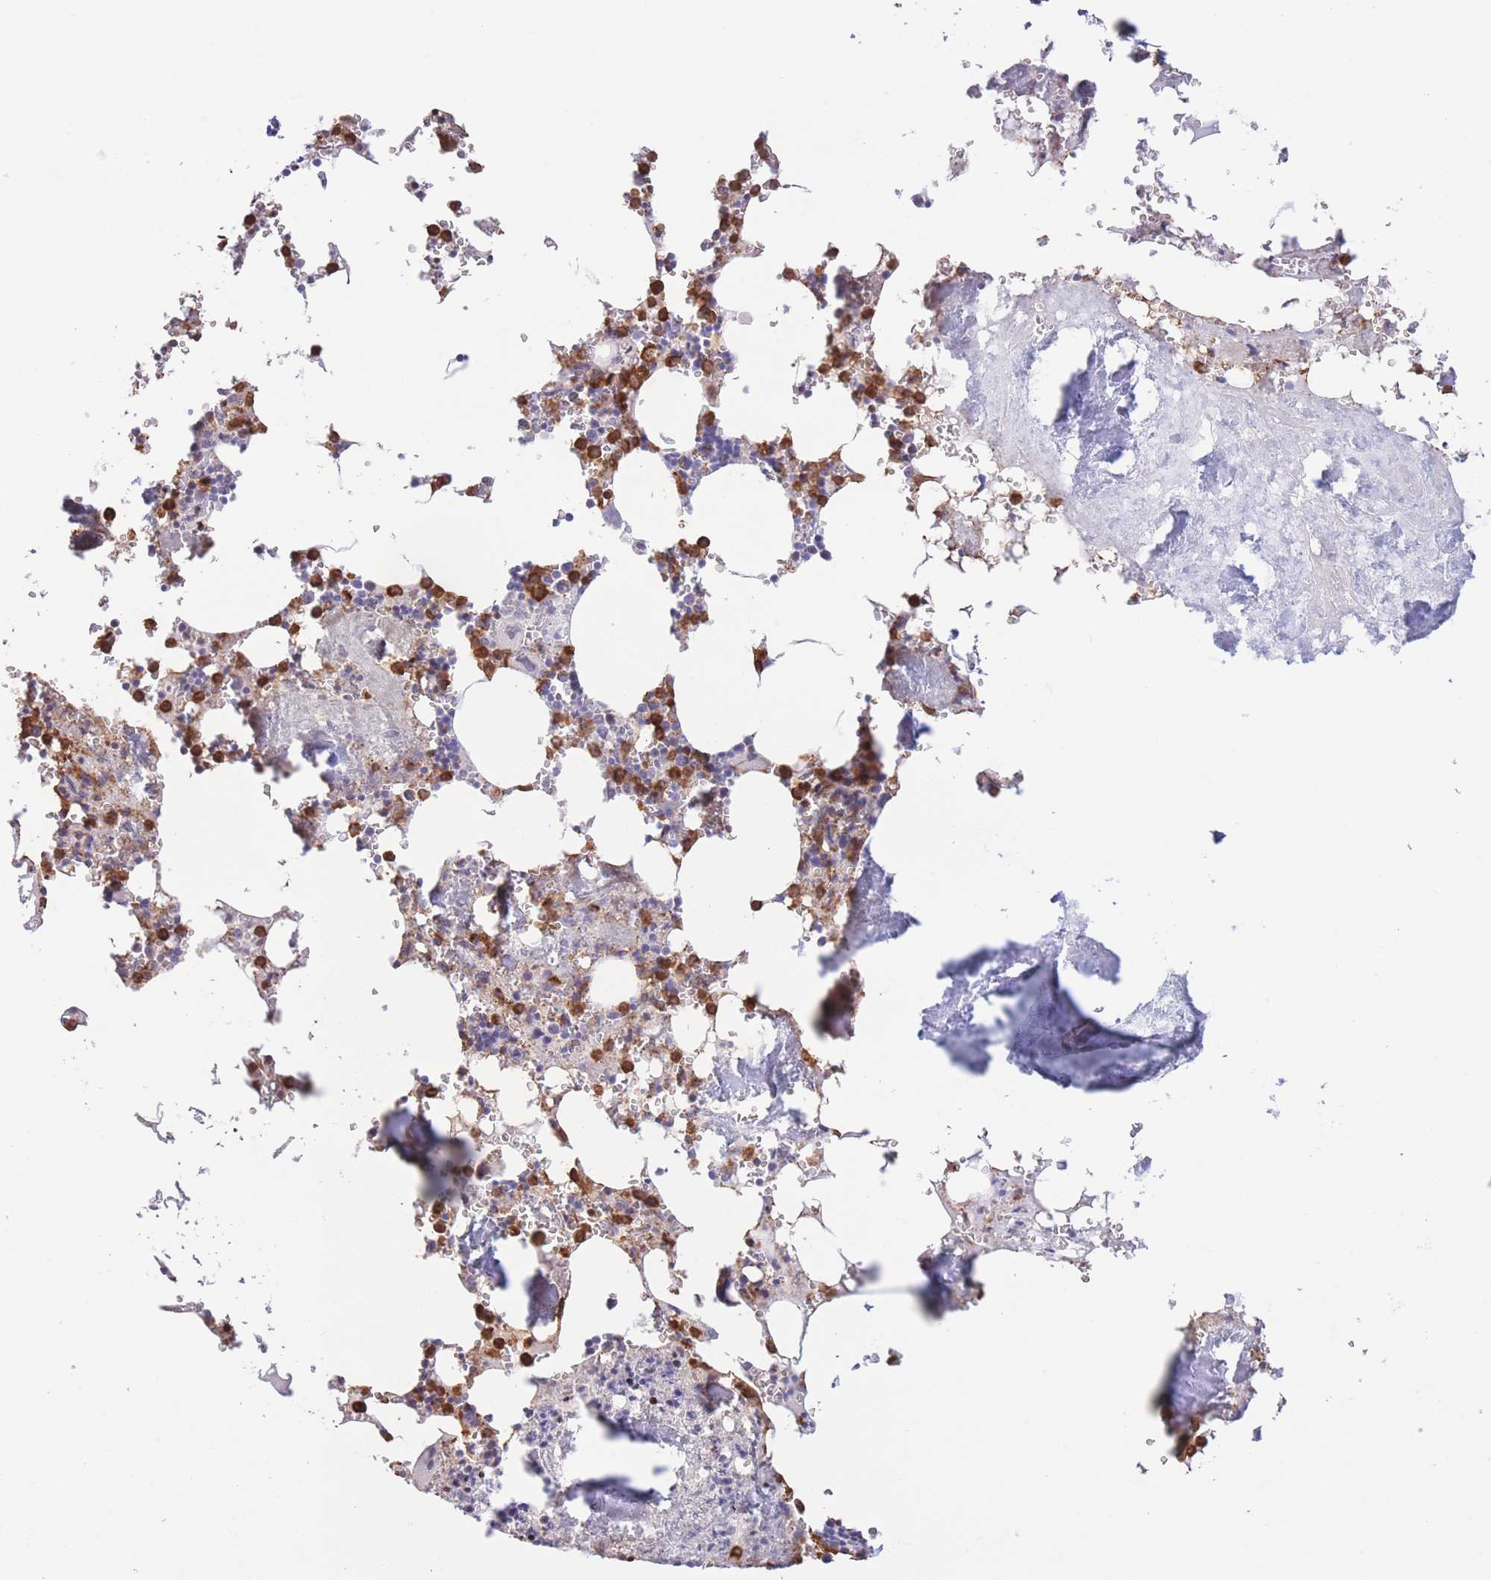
{"staining": {"intensity": "strong", "quantity": ">75%", "location": "cytoplasmic/membranous"}, "tissue": "bone marrow", "cell_type": "Hematopoietic cells", "image_type": "normal", "snomed": [{"axis": "morphology", "description": "Normal tissue, NOS"}, {"axis": "topography", "description": "Bone marrow"}], "caption": "Immunohistochemical staining of normal bone marrow displays strong cytoplasmic/membranous protein staining in approximately >75% of hematopoietic cells. Immunohistochemistry (ihc) stains the protein in brown and the nuclei are stained blue.", "gene": "LCLAT1", "patient": {"sex": "male", "age": 54}}